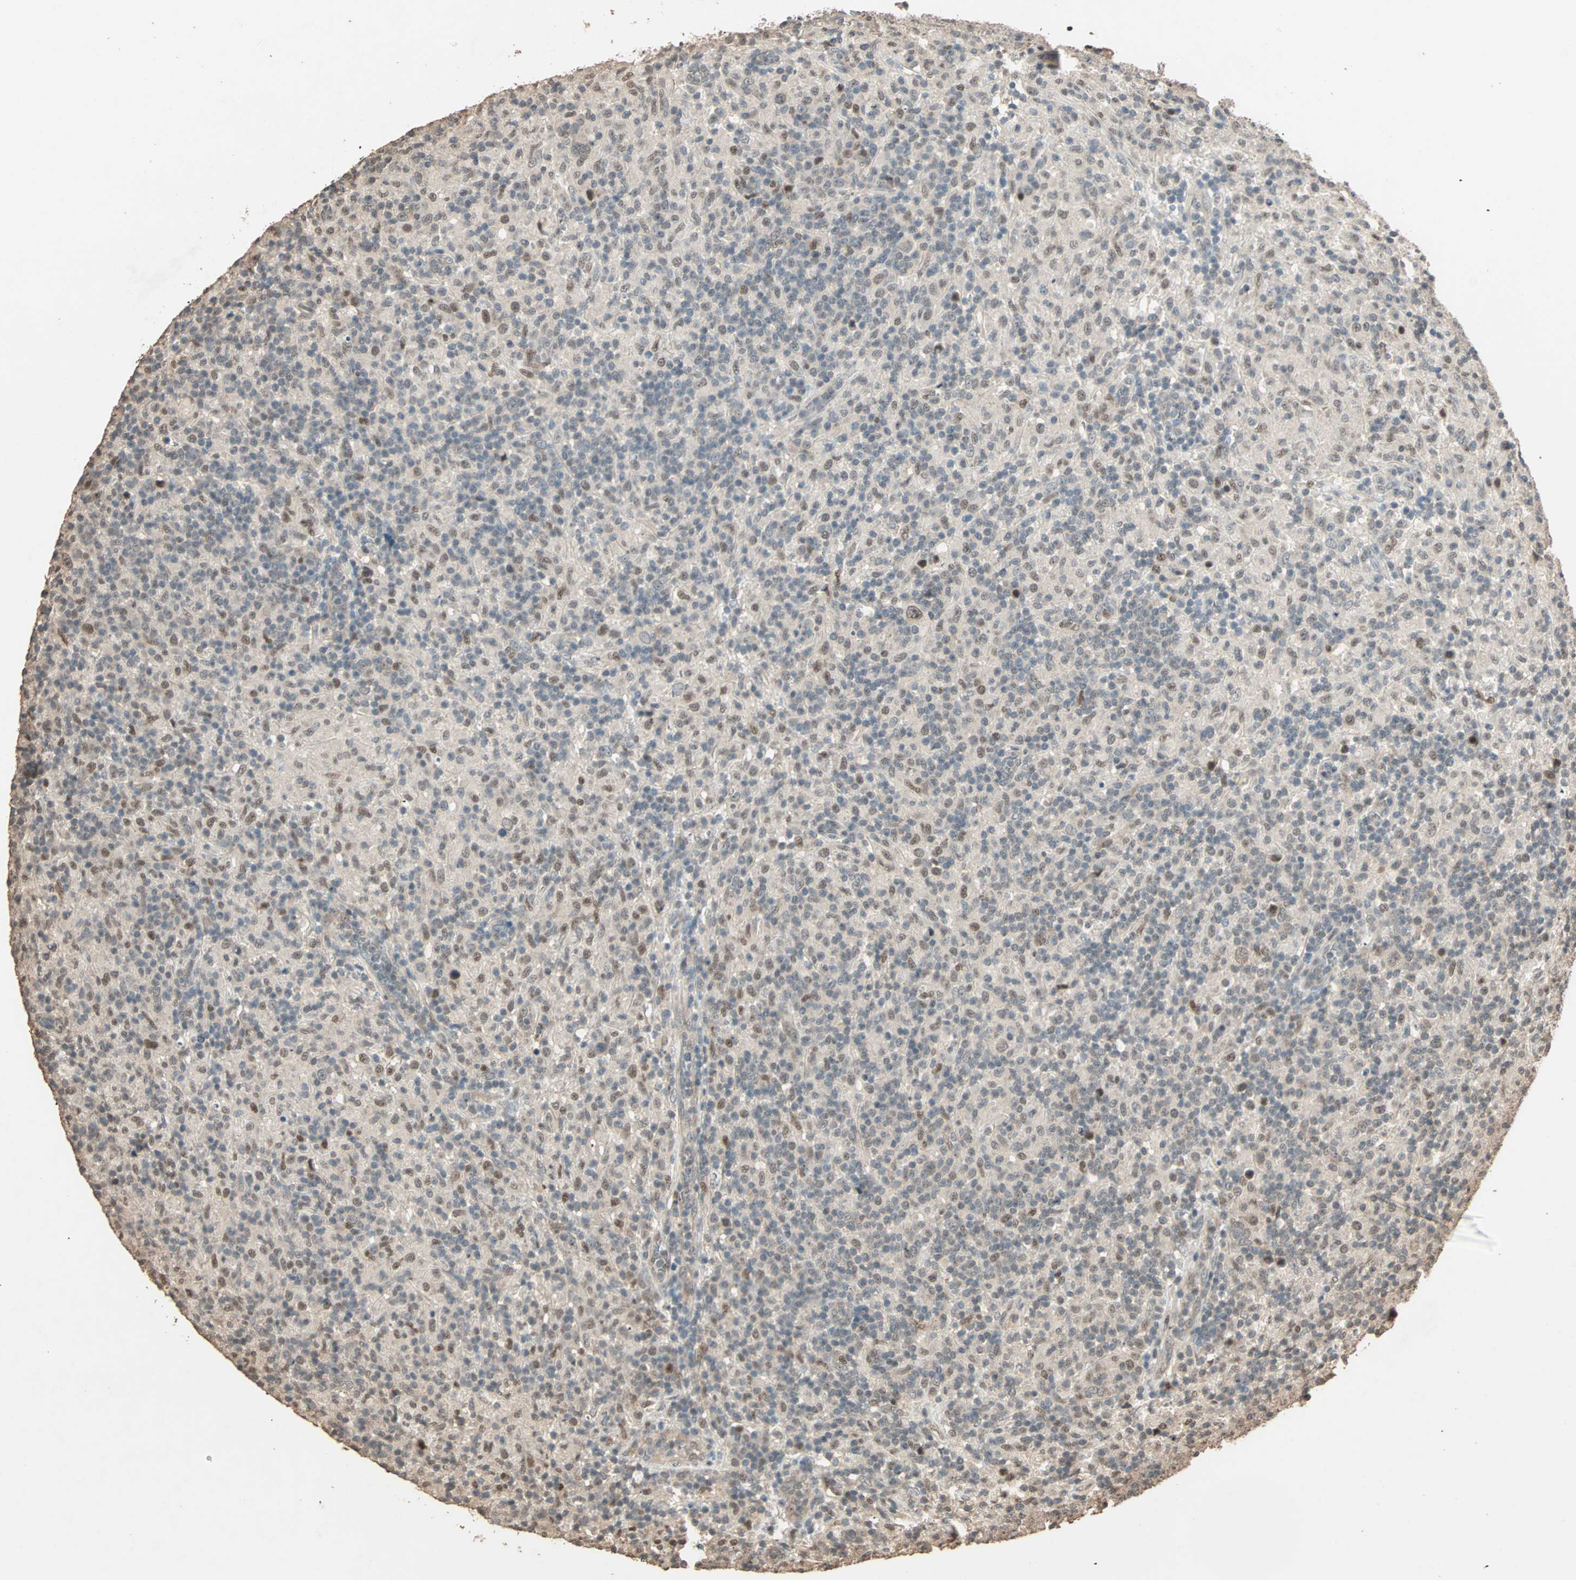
{"staining": {"intensity": "weak", "quantity": ">75%", "location": "cytoplasmic/membranous,nuclear"}, "tissue": "lymphoma", "cell_type": "Tumor cells", "image_type": "cancer", "snomed": [{"axis": "morphology", "description": "Hodgkin's disease, NOS"}, {"axis": "topography", "description": "Lymph node"}], "caption": "Human lymphoma stained with a protein marker reveals weak staining in tumor cells.", "gene": "ZBTB33", "patient": {"sex": "male", "age": 70}}